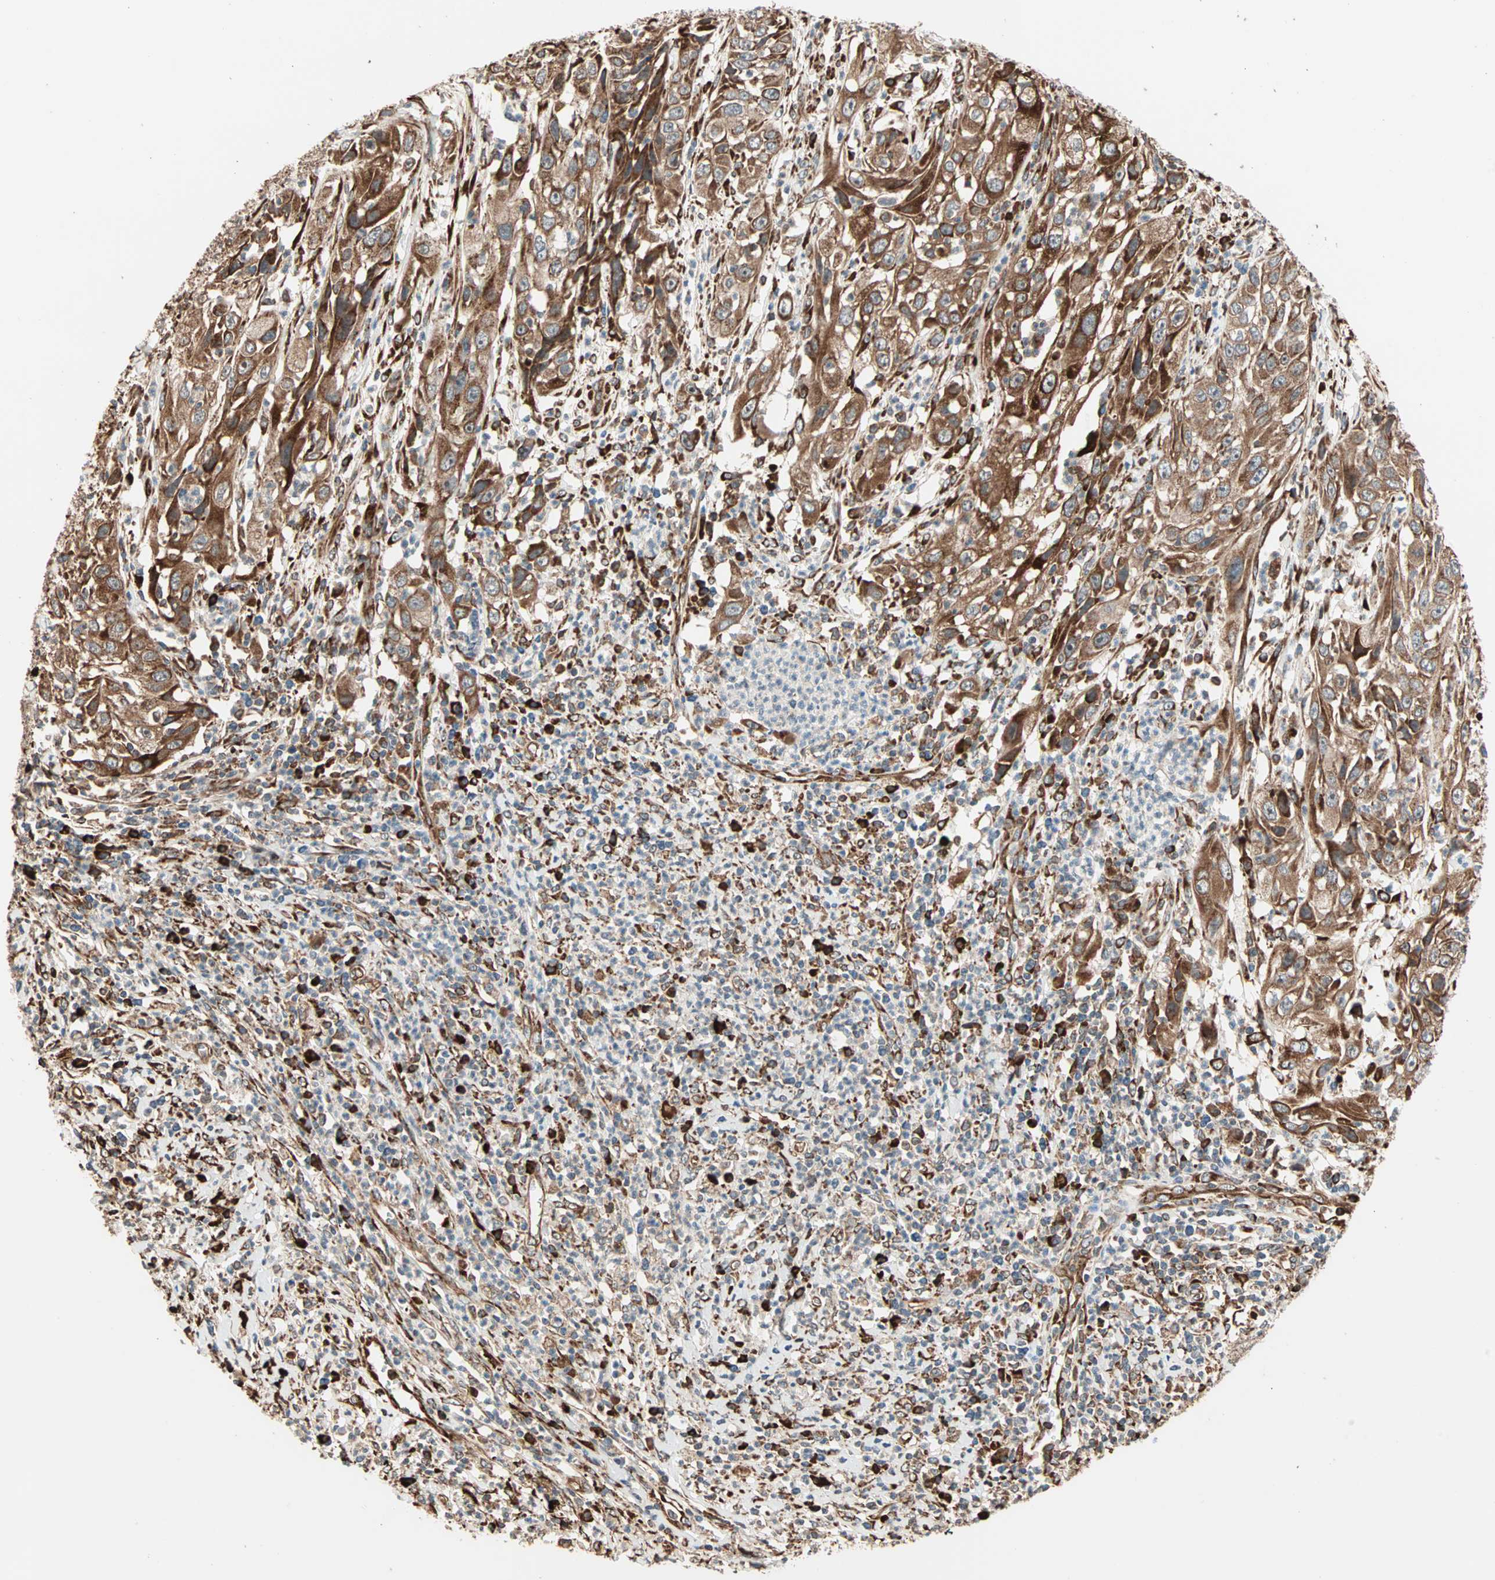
{"staining": {"intensity": "moderate", "quantity": ">75%", "location": "cytoplasmic/membranous"}, "tissue": "cervical cancer", "cell_type": "Tumor cells", "image_type": "cancer", "snomed": [{"axis": "morphology", "description": "Squamous cell carcinoma, NOS"}, {"axis": "topography", "description": "Cervix"}], "caption": "Immunohistochemistry of human squamous cell carcinoma (cervical) reveals medium levels of moderate cytoplasmic/membranous staining in about >75% of tumor cells.", "gene": "P4HA1", "patient": {"sex": "female", "age": 32}}